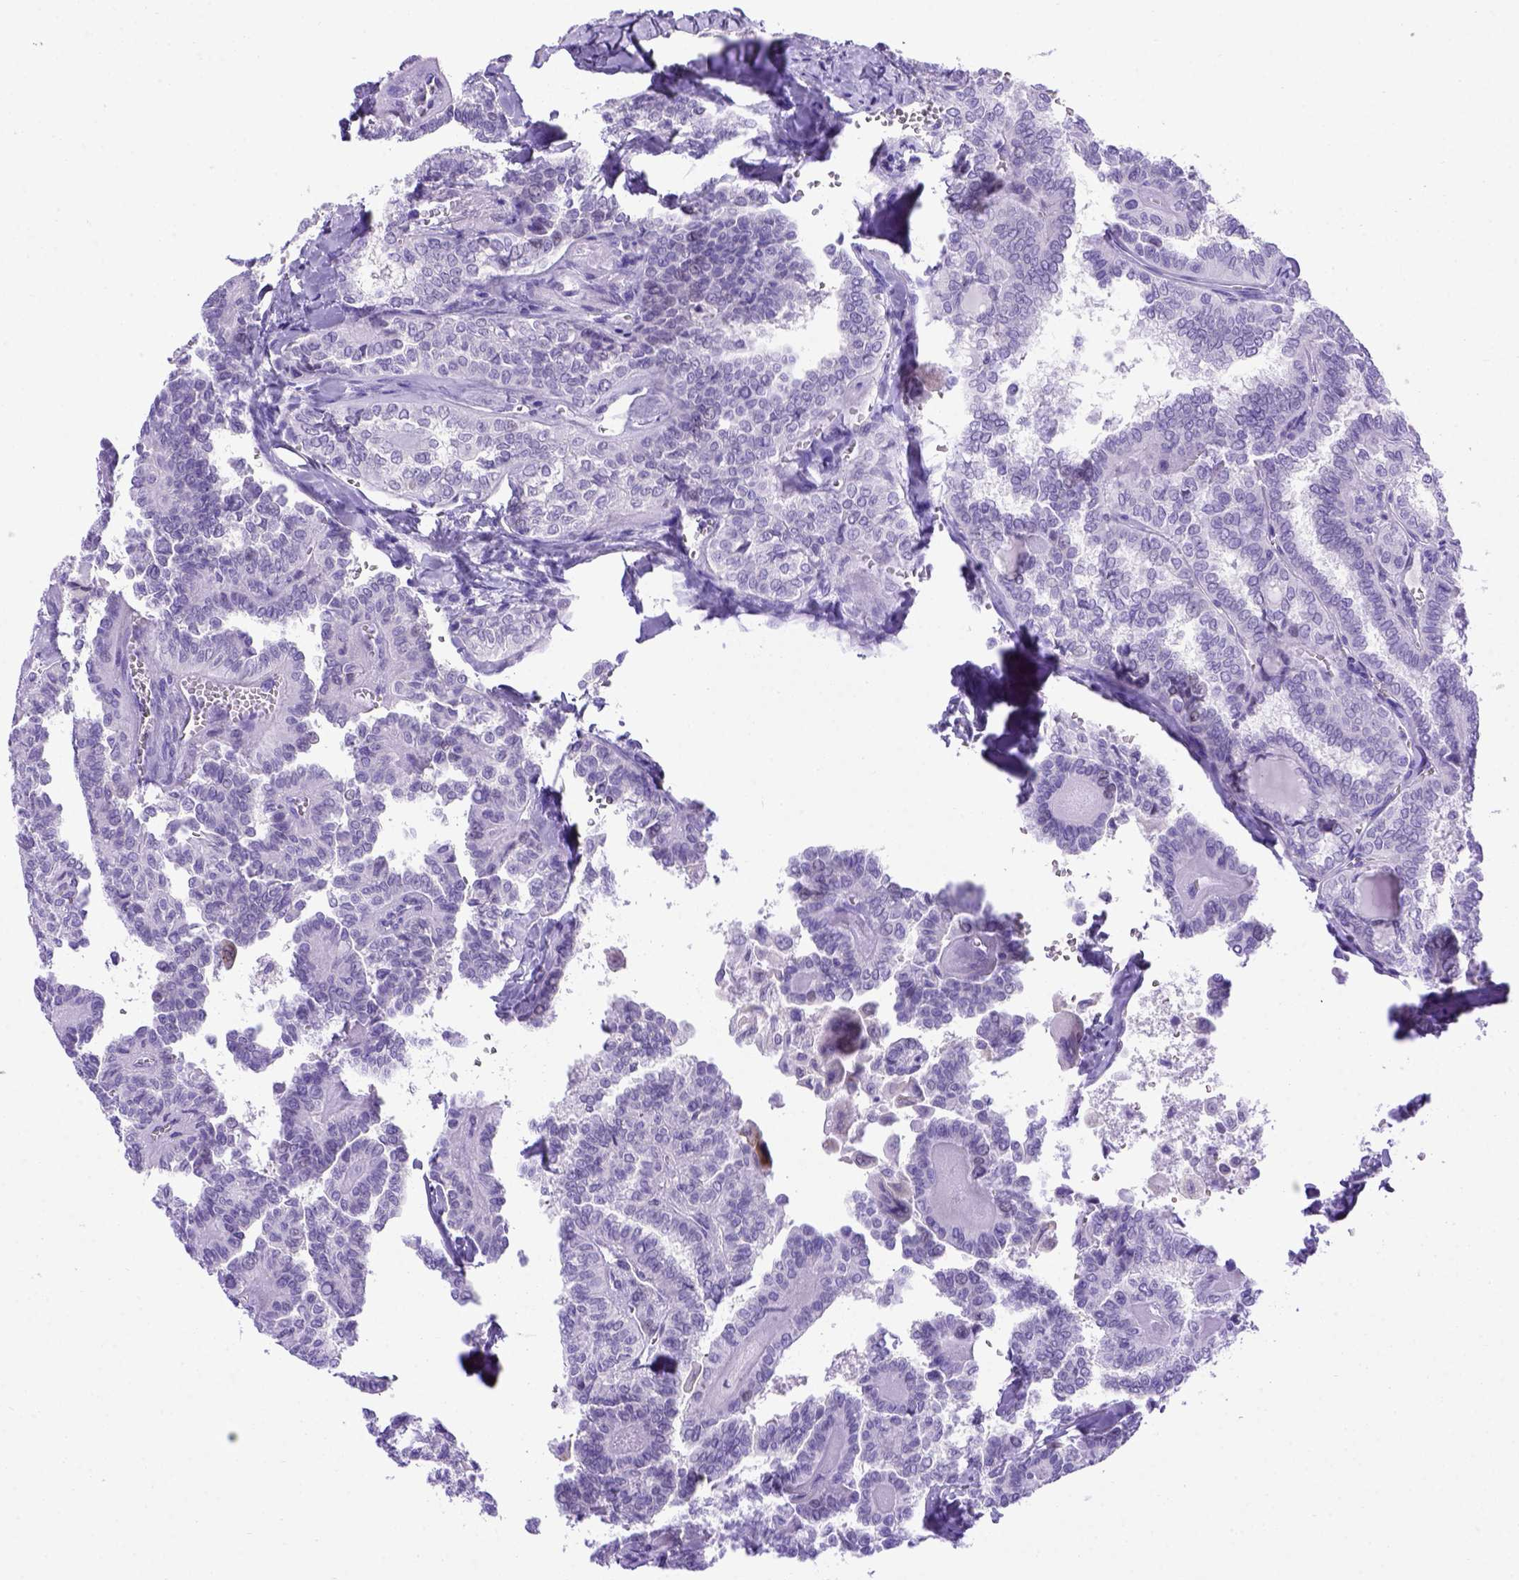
{"staining": {"intensity": "negative", "quantity": "none", "location": "none"}, "tissue": "thyroid cancer", "cell_type": "Tumor cells", "image_type": "cancer", "snomed": [{"axis": "morphology", "description": "Papillary adenocarcinoma, NOS"}, {"axis": "topography", "description": "Thyroid gland"}], "caption": "Immunohistochemical staining of thyroid papillary adenocarcinoma shows no significant positivity in tumor cells.", "gene": "ADAM12", "patient": {"sex": "female", "age": 41}}